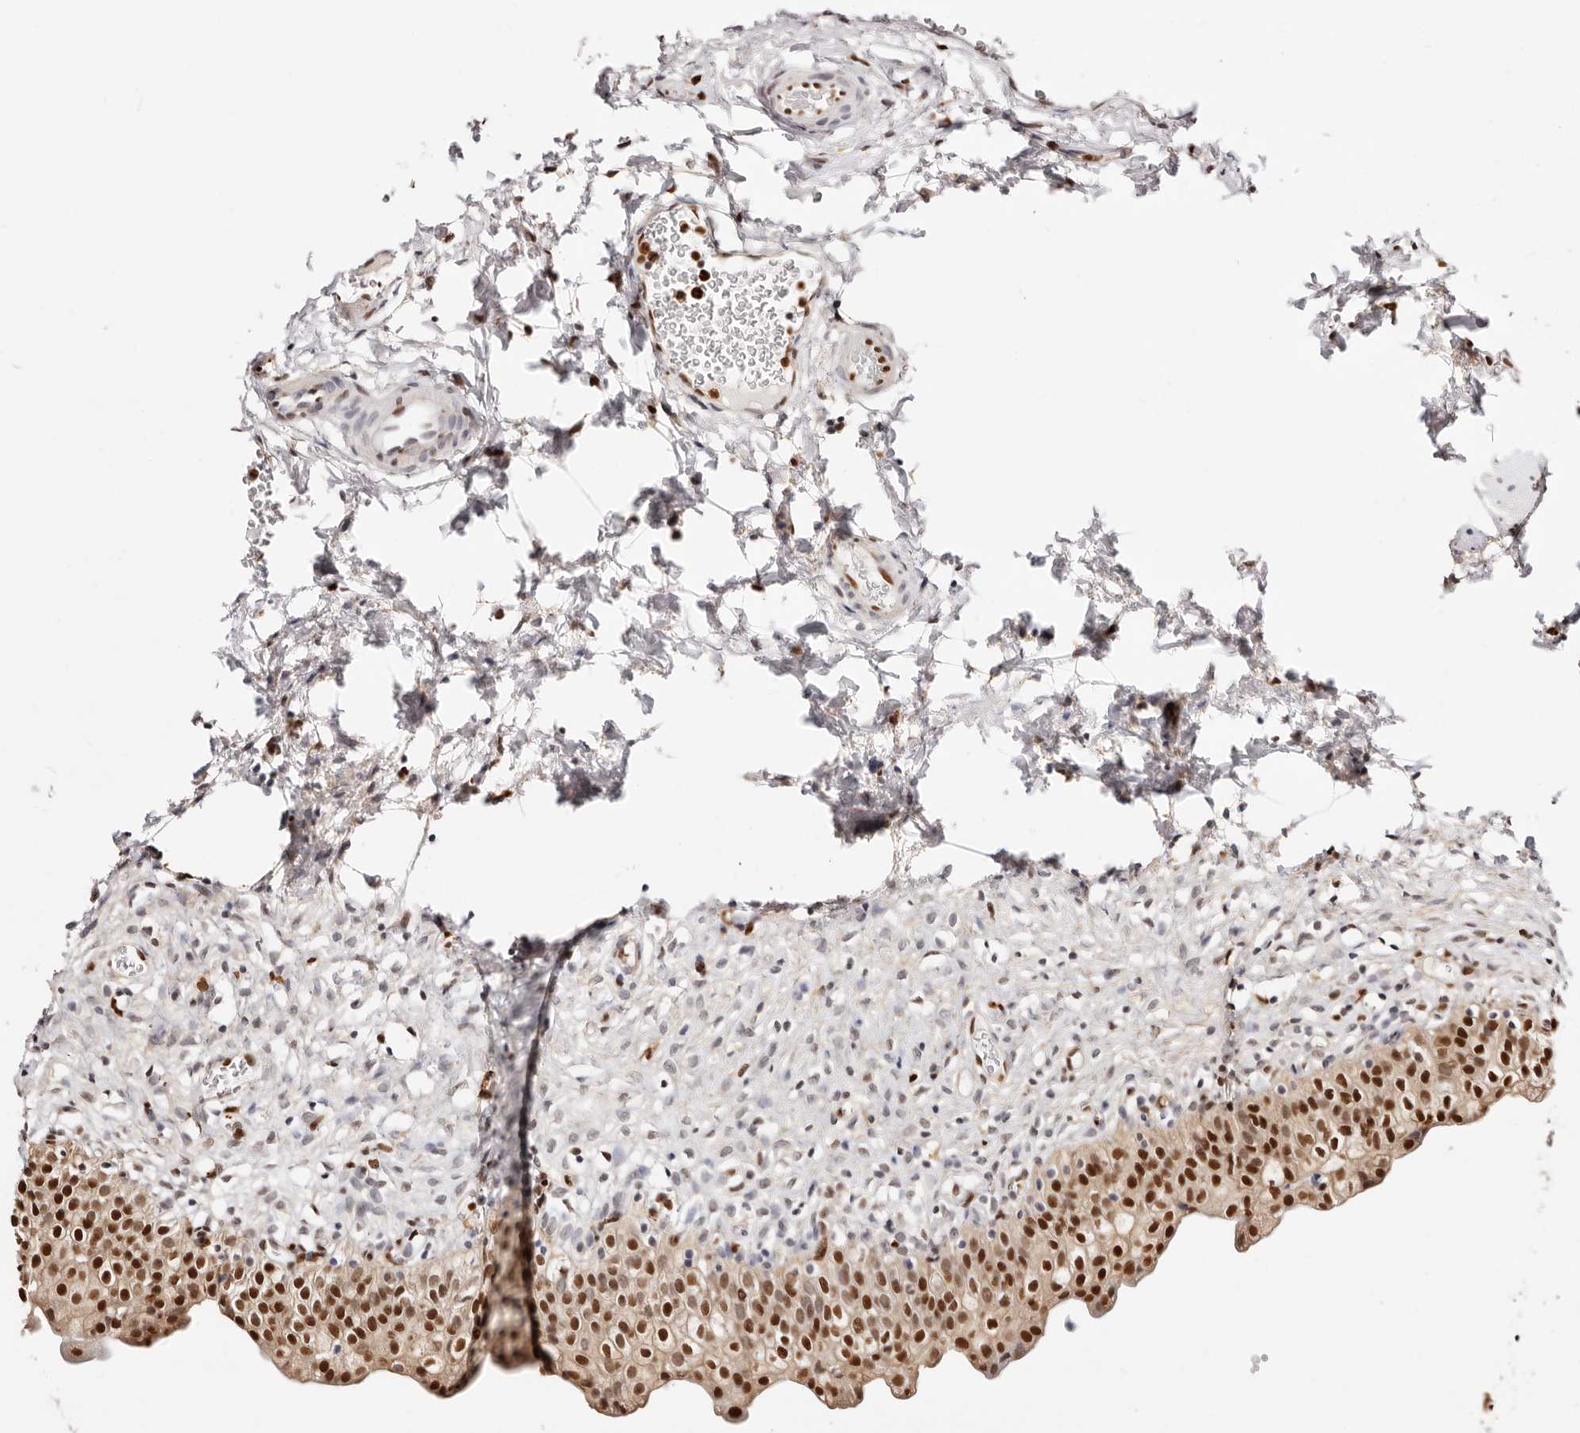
{"staining": {"intensity": "strong", "quantity": ">75%", "location": "nuclear"}, "tissue": "urinary bladder", "cell_type": "Urothelial cells", "image_type": "normal", "snomed": [{"axis": "morphology", "description": "Normal tissue, NOS"}, {"axis": "topography", "description": "Urinary bladder"}], "caption": "Immunohistochemical staining of unremarkable urinary bladder displays strong nuclear protein positivity in approximately >75% of urothelial cells. (DAB = brown stain, brightfield microscopy at high magnification).", "gene": "TKT", "patient": {"sex": "male", "age": 55}}